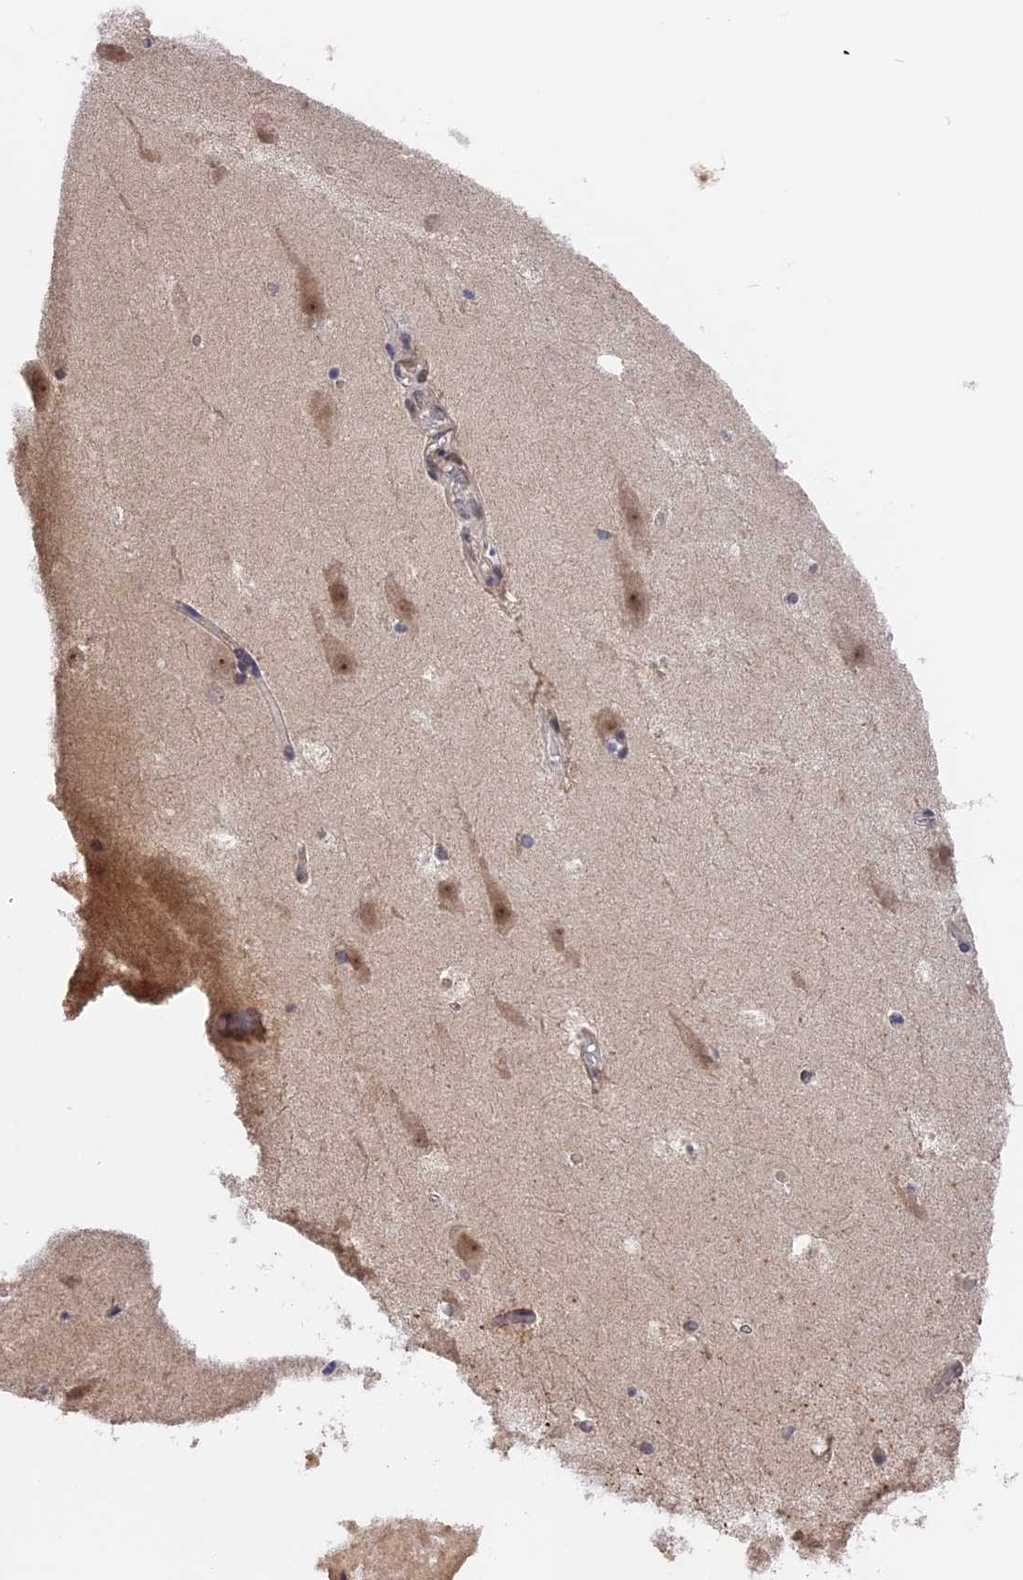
{"staining": {"intensity": "negative", "quantity": "none", "location": "none"}, "tissue": "hippocampus", "cell_type": "Glial cells", "image_type": "normal", "snomed": [{"axis": "morphology", "description": "Normal tissue, NOS"}, {"axis": "topography", "description": "Hippocampus"}], "caption": "High power microscopy image of an immunohistochemistry (IHC) histopathology image of unremarkable hippocampus, revealing no significant staining in glial cells.", "gene": "RFC5", "patient": {"sex": "female", "age": 52}}